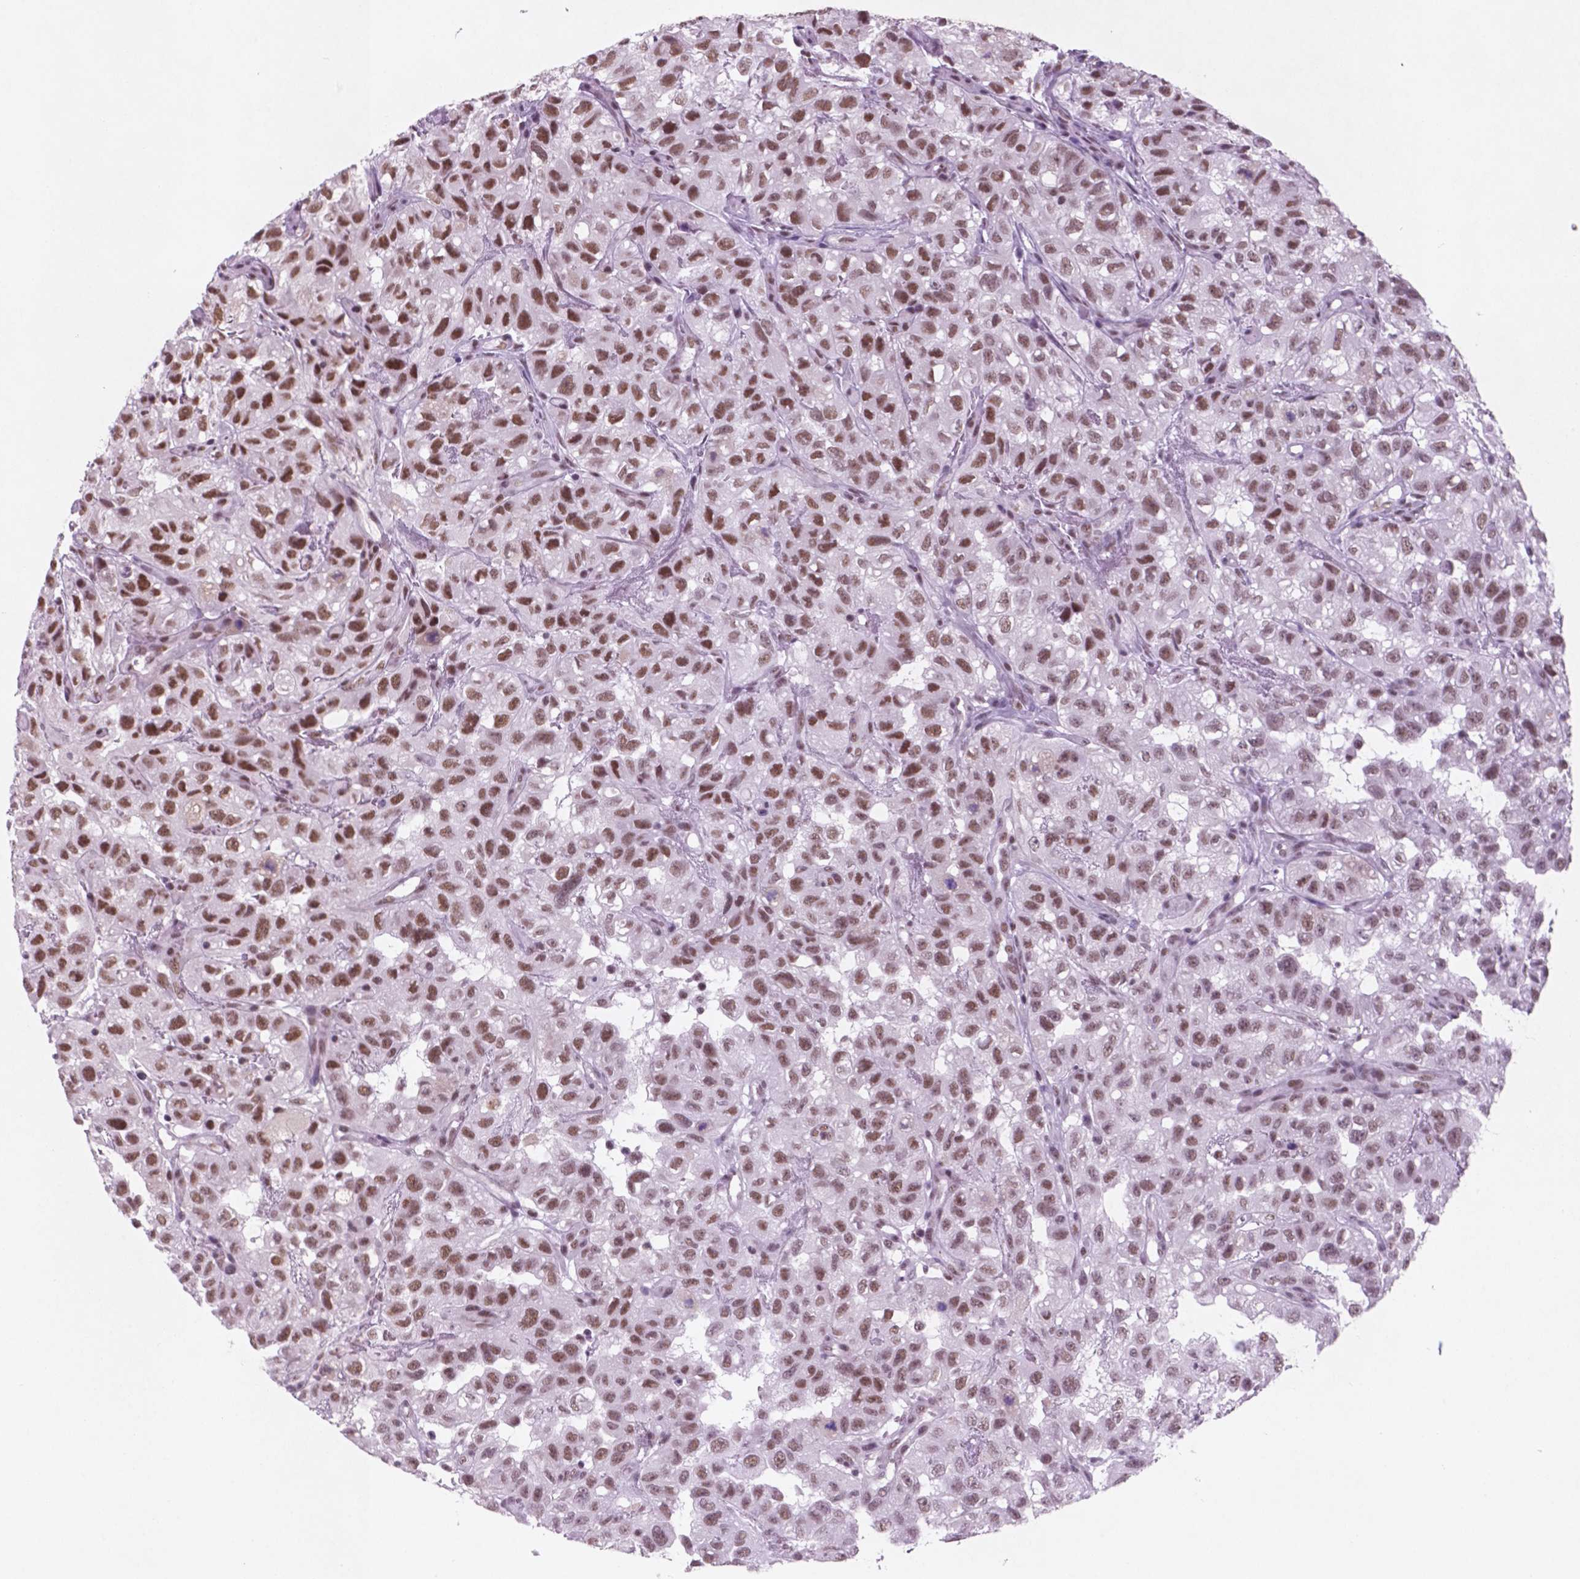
{"staining": {"intensity": "moderate", "quantity": ">75%", "location": "nuclear"}, "tissue": "renal cancer", "cell_type": "Tumor cells", "image_type": "cancer", "snomed": [{"axis": "morphology", "description": "Adenocarcinoma, NOS"}, {"axis": "topography", "description": "Kidney"}], "caption": "This image reveals immunohistochemistry (IHC) staining of renal cancer (adenocarcinoma), with medium moderate nuclear staining in approximately >75% of tumor cells.", "gene": "CTR9", "patient": {"sex": "male", "age": 64}}